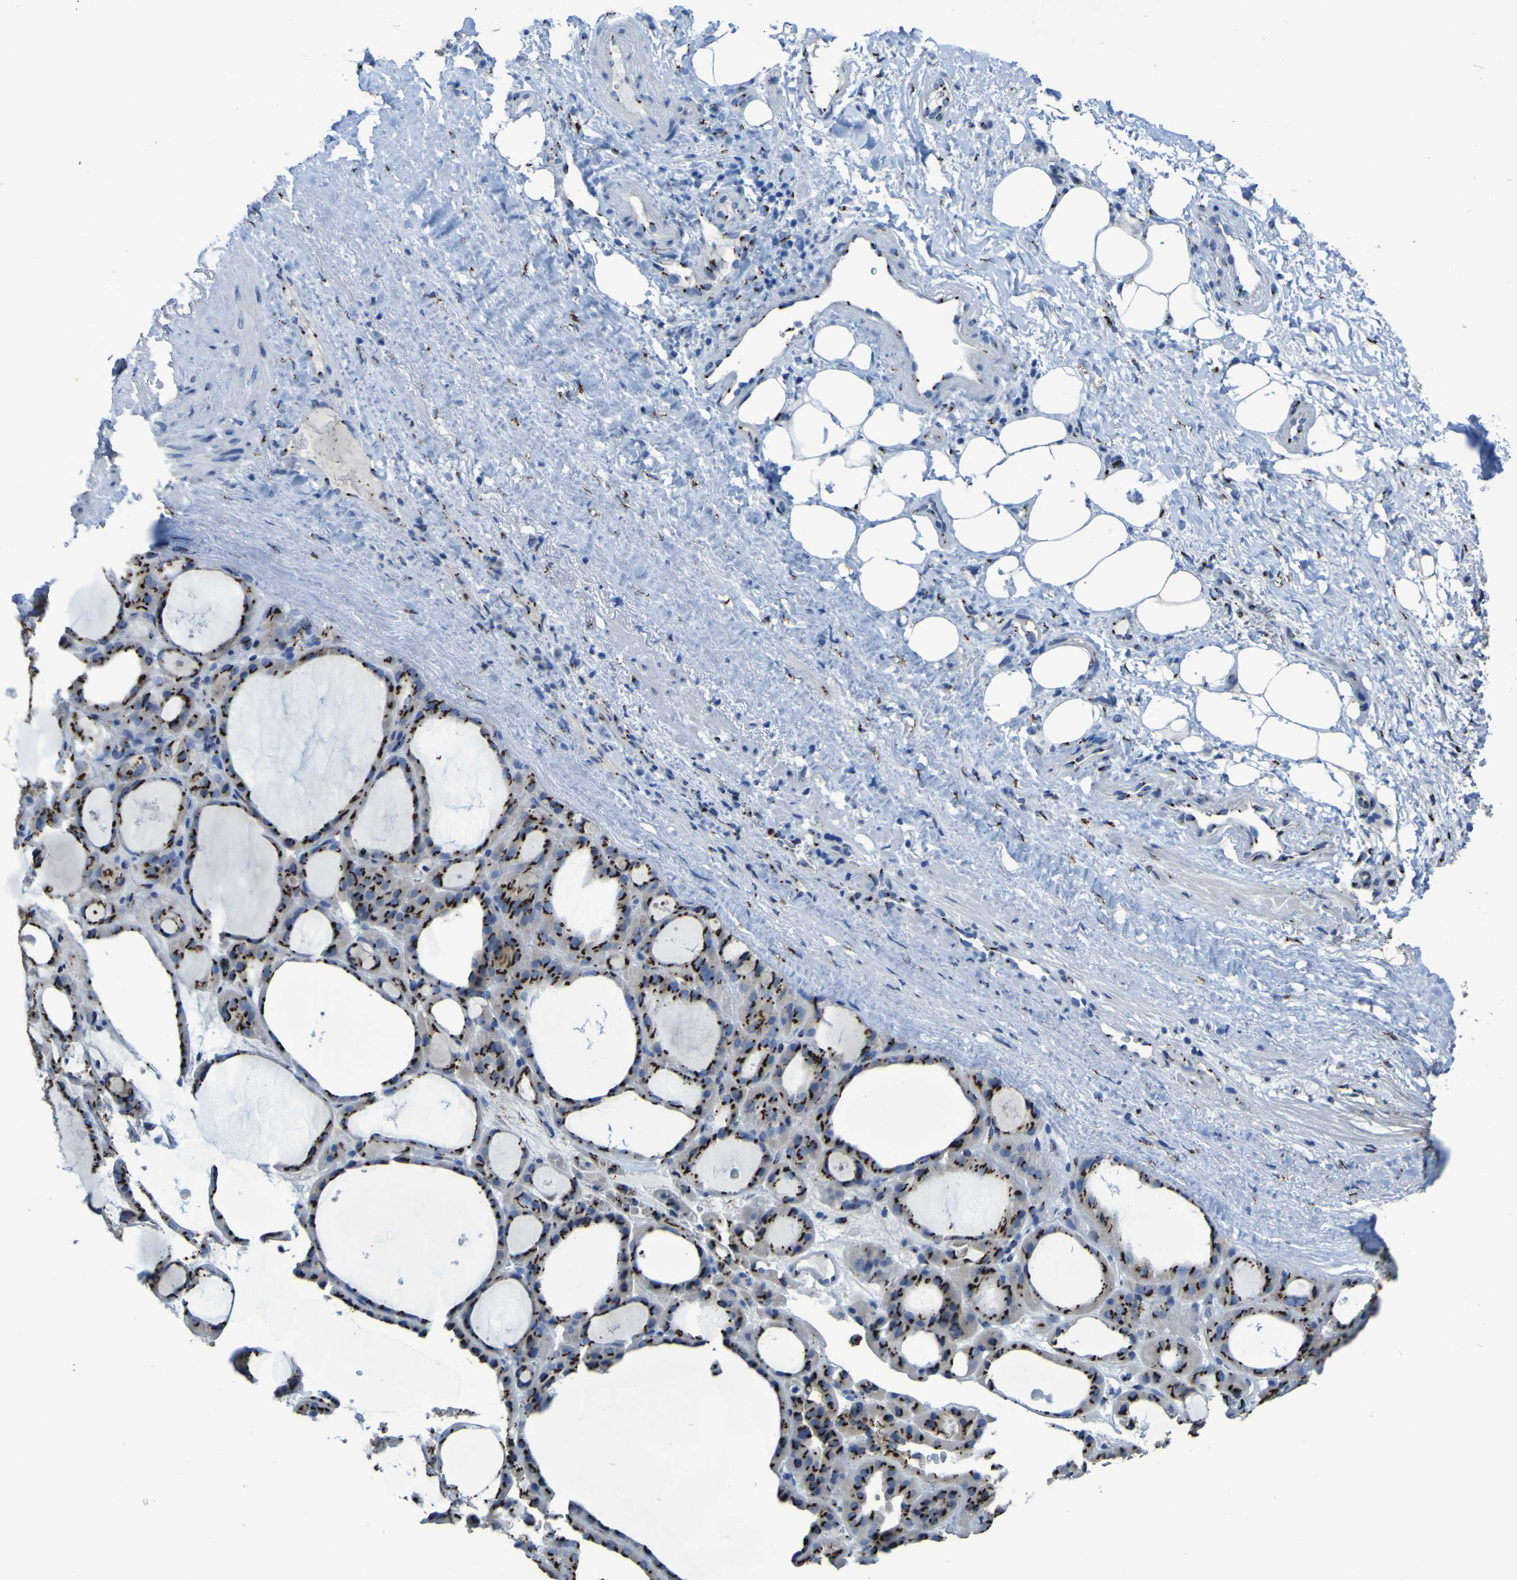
{"staining": {"intensity": "strong", "quantity": ">75%", "location": "cytoplasmic/membranous"}, "tissue": "thyroid gland", "cell_type": "Glandular cells", "image_type": "normal", "snomed": [{"axis": "morphology", "description": "Normal tissue, NOS"}, {"axis": "morphology", "description": "Carcinoma, NOS"}, {"axis": "topography", "description": "Thyroid gland"}], "caption": "Protein staining demonstrates strong cytoplasmic/membranous expression in about >75% of glandular cells in unremarkable thyroid gland.", "gene": "GOLM1", "patient": {"sex": "female", "age": 86}}